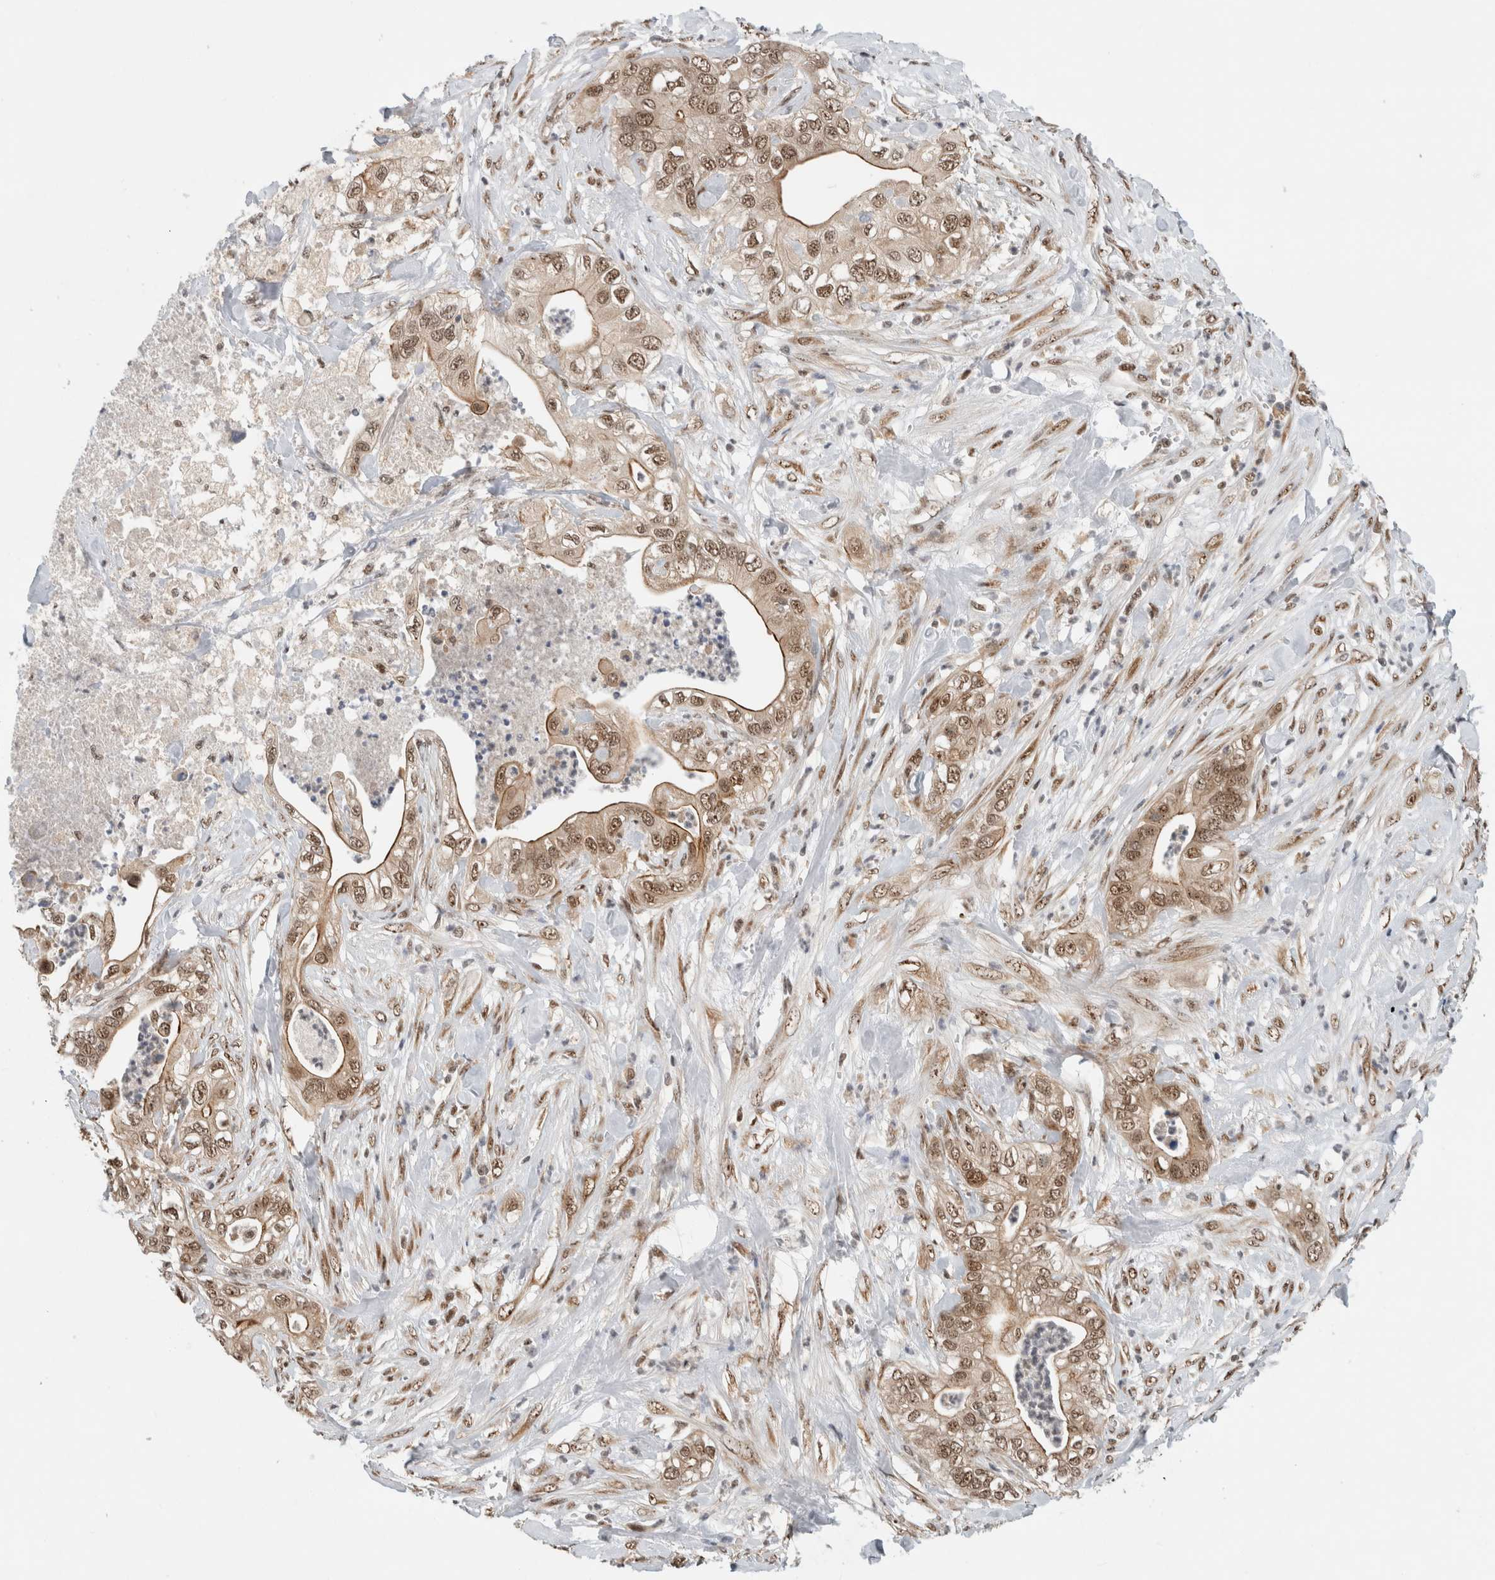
{"staining": {"intensity": "moderate", "quantity": ">75%", "location": "cytoplasmic/membranous,nuclear"}, "tissue": "pancreatic cancer", "cell_type": "Tumor cells", "image_type": "cancer", "snomed": [{"axis": "morphology", "description": "Adenocarcinoma, NOS"}, {"axis": "topography", "description": "Pancreas"}], "caption": "Adenocarcinoma (pancreatic) stained with IHC displays moderate cytoplasmic/membranous and nuclear expression in about >75% of tumor cells.", "gene": "NCAPG2", "patient": {"sex": "female", "age": 78}}